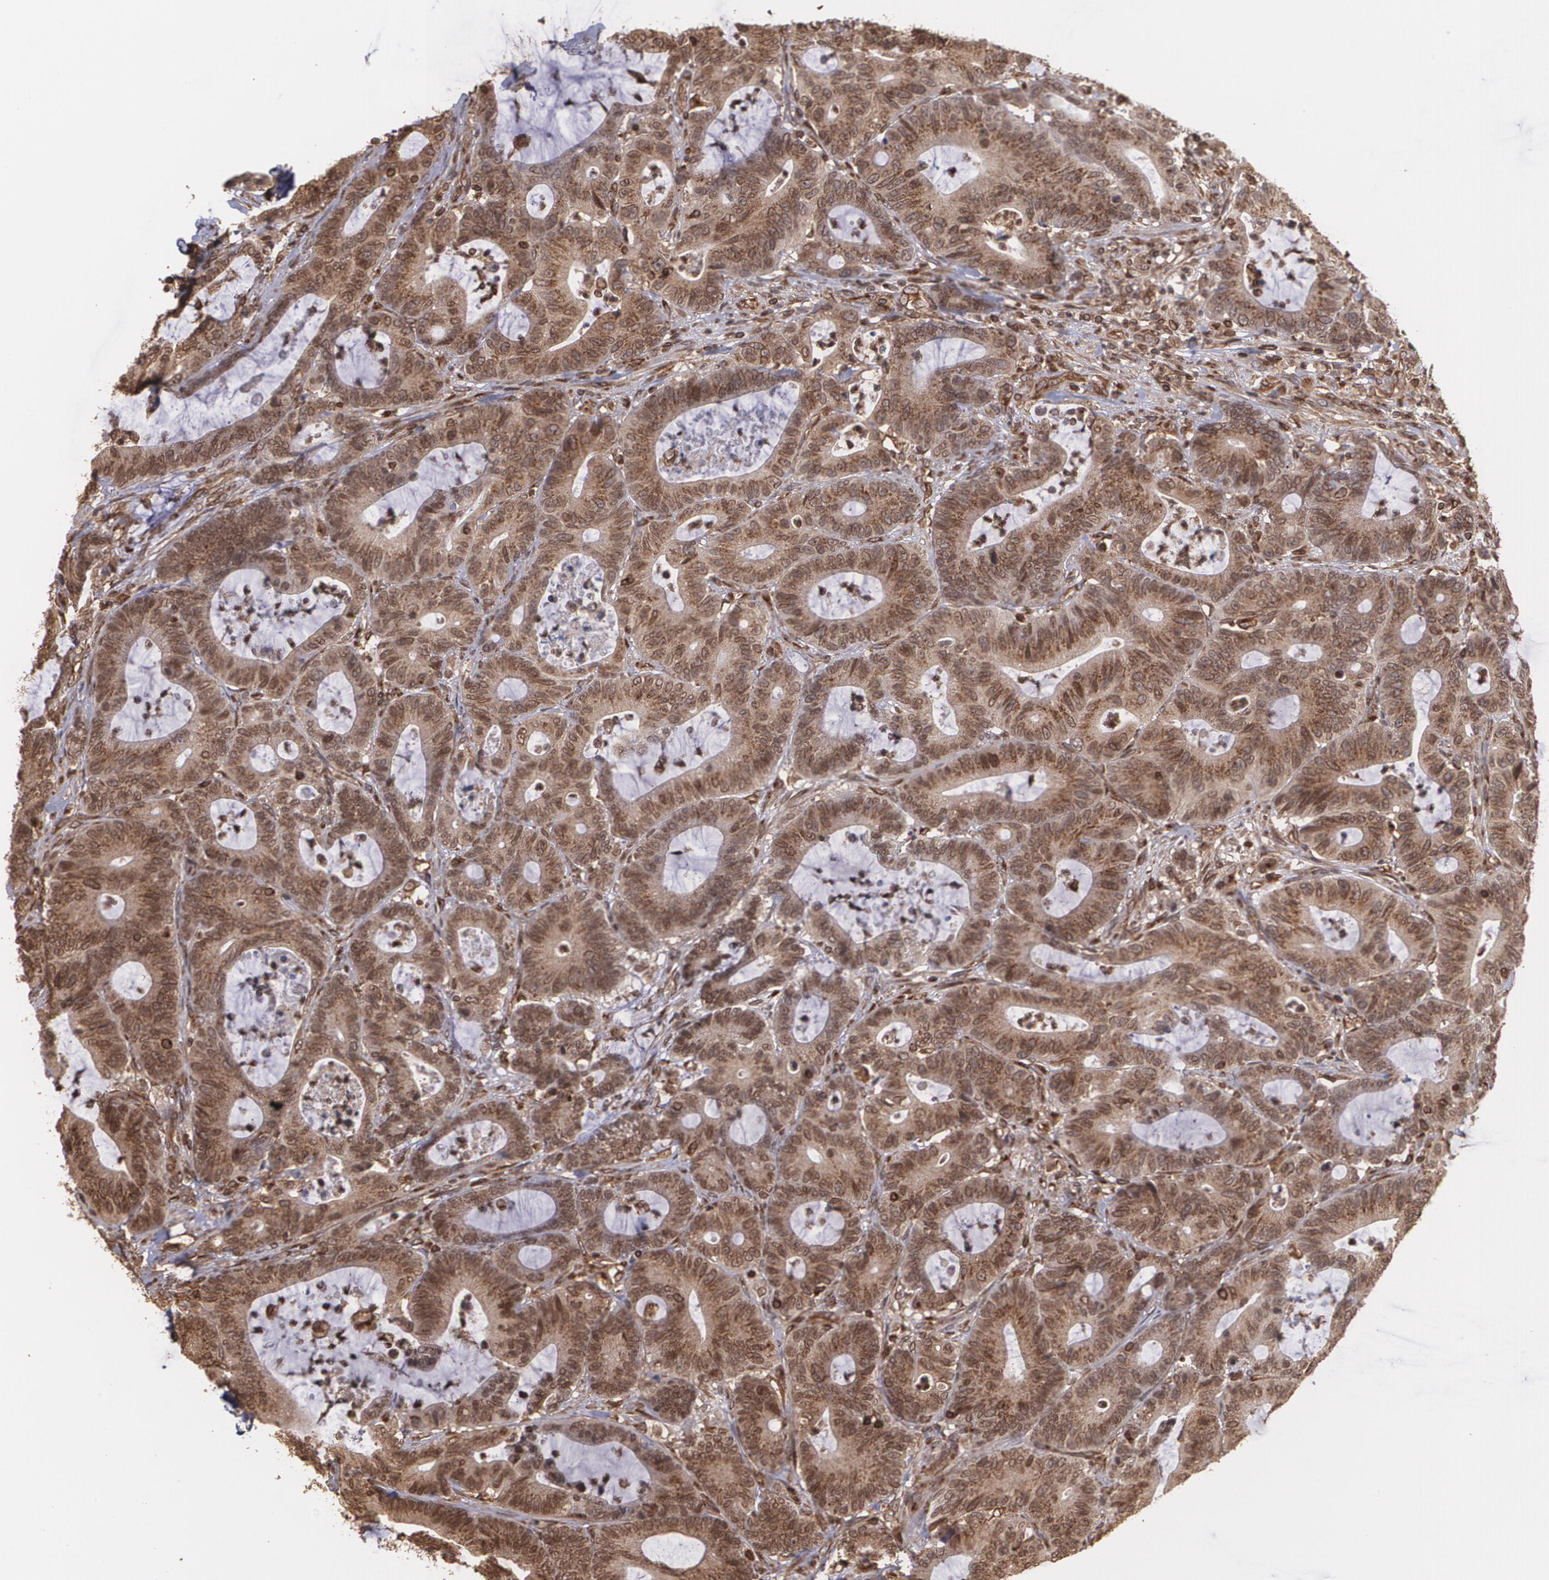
{"staining": {"intensity": "strong", "quantity": ">75%", "location": "cytoplasmic/membranous"}, "tissue": "colorectal cancer", "cell_type": "Tumor cells", "image_type": "cancer", "snomed": [{"axis": "morphology", "description": "Adenocarcinoma, NOS"}, {"axis": "topography", "description": "Colon"}], "caption": "Immunohistochemical staining of human colorectal cancer (adenocarcinoma) shows strong cytoplasmic/membranous protein positivity in approximately >75% of tumor cells.", "gene": "TRIP11", "patient": {"sex": "female", "age": 84}}